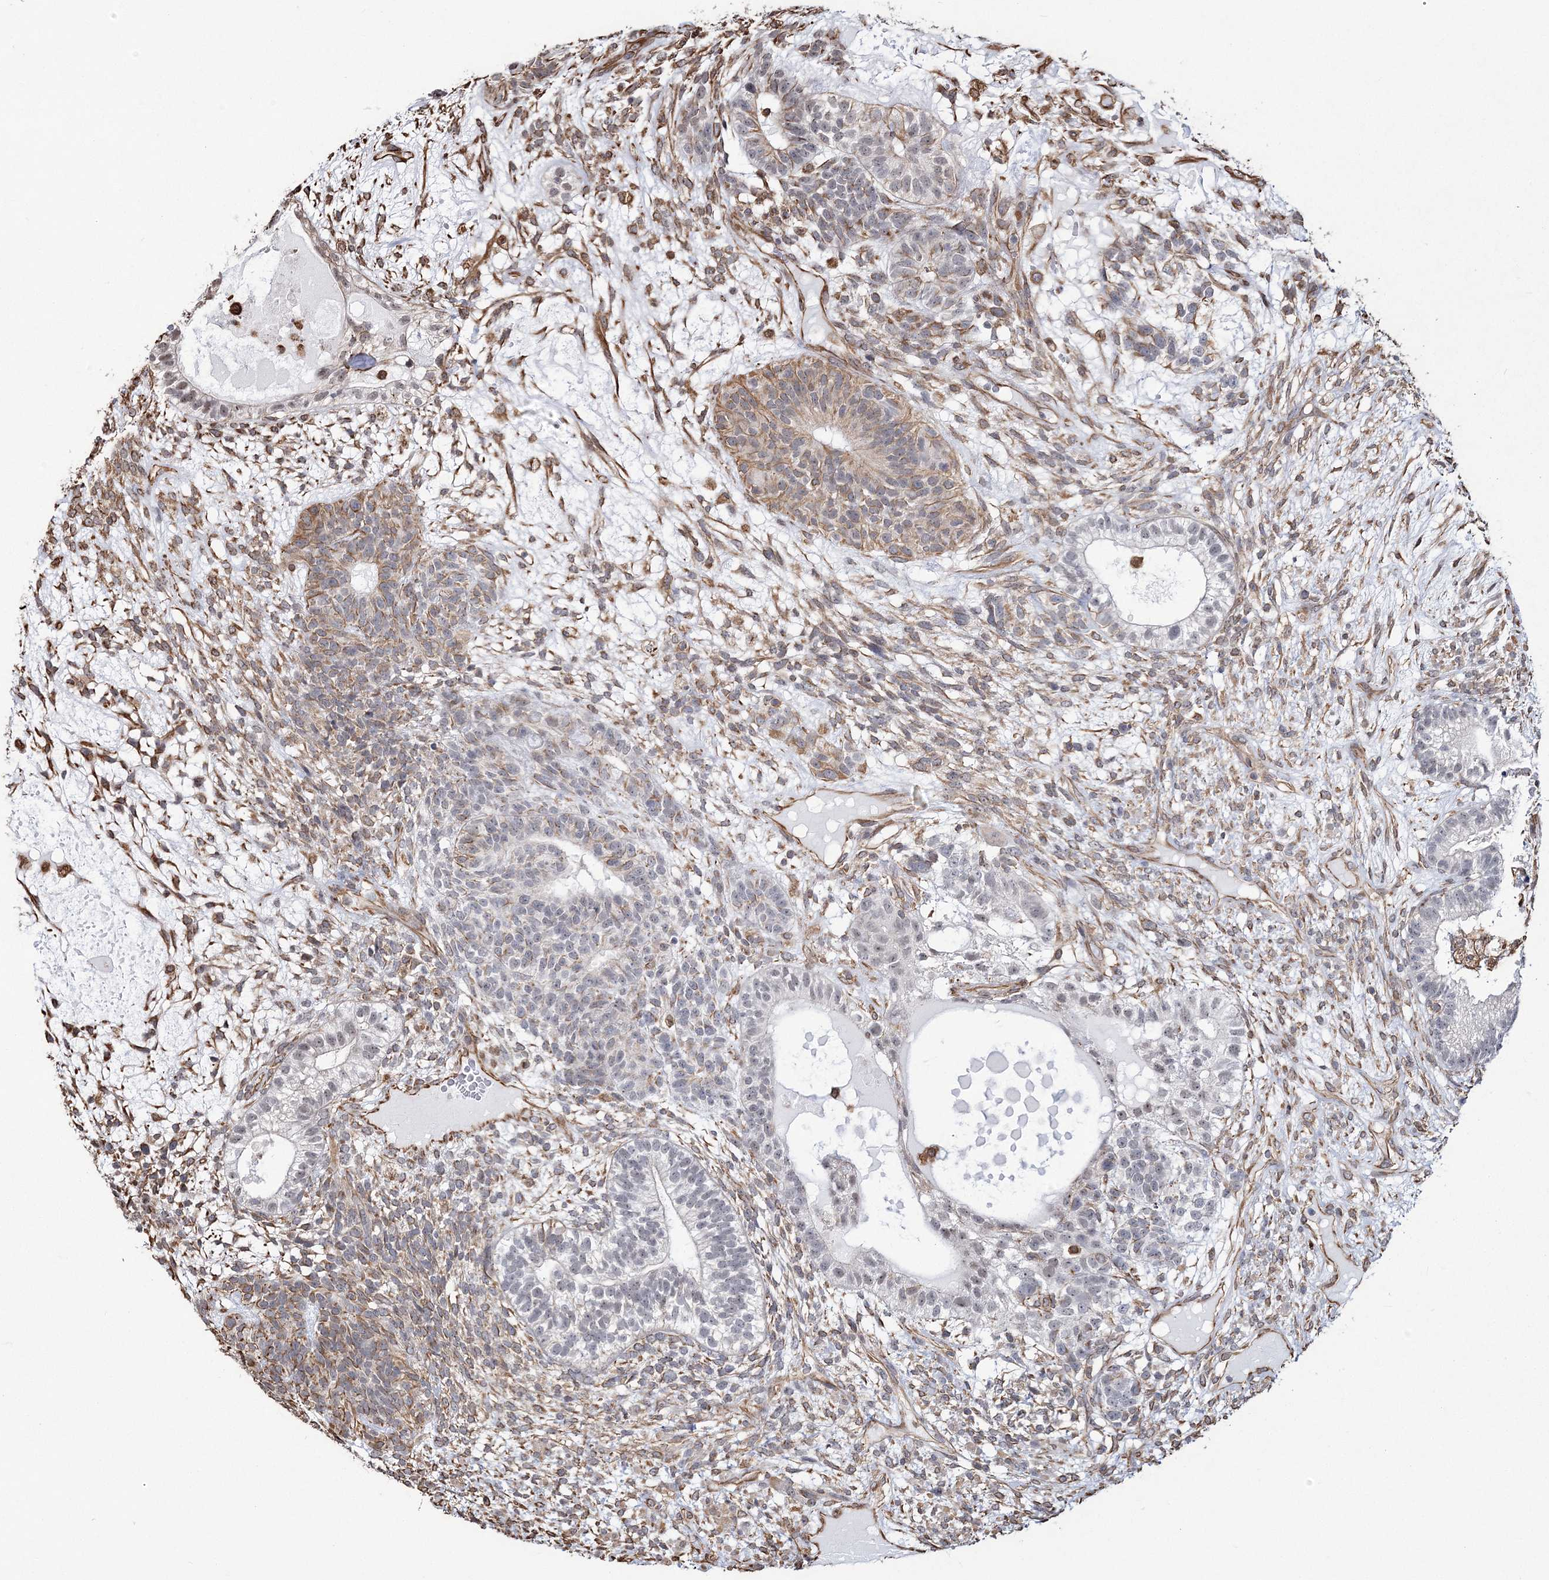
{"staining": {"intensity": "moderate", "quantity": "<25%", "location": "cytoplasmic/membranous,nuclear"}, "tissue": "testis cancer", "cell_type": "Tumor cells", "image_type": "cancer", "snomed": [{"axis": "morphology", "description": "Seminoma, NOS"}, {"axis": "morphology", "description": "Carcinoma, Embryonal, NOS"}, {"axis": "topography", "description": "Testis"}], "caption": "IHC of human embryonal carcinoma (testis) displays low levels of moderate cytoplasmic/membranous and nuclear staining in about <25% of tumor cells.", "gene": "ATP11B", "patient": {"sex": "male", "age": 28}}